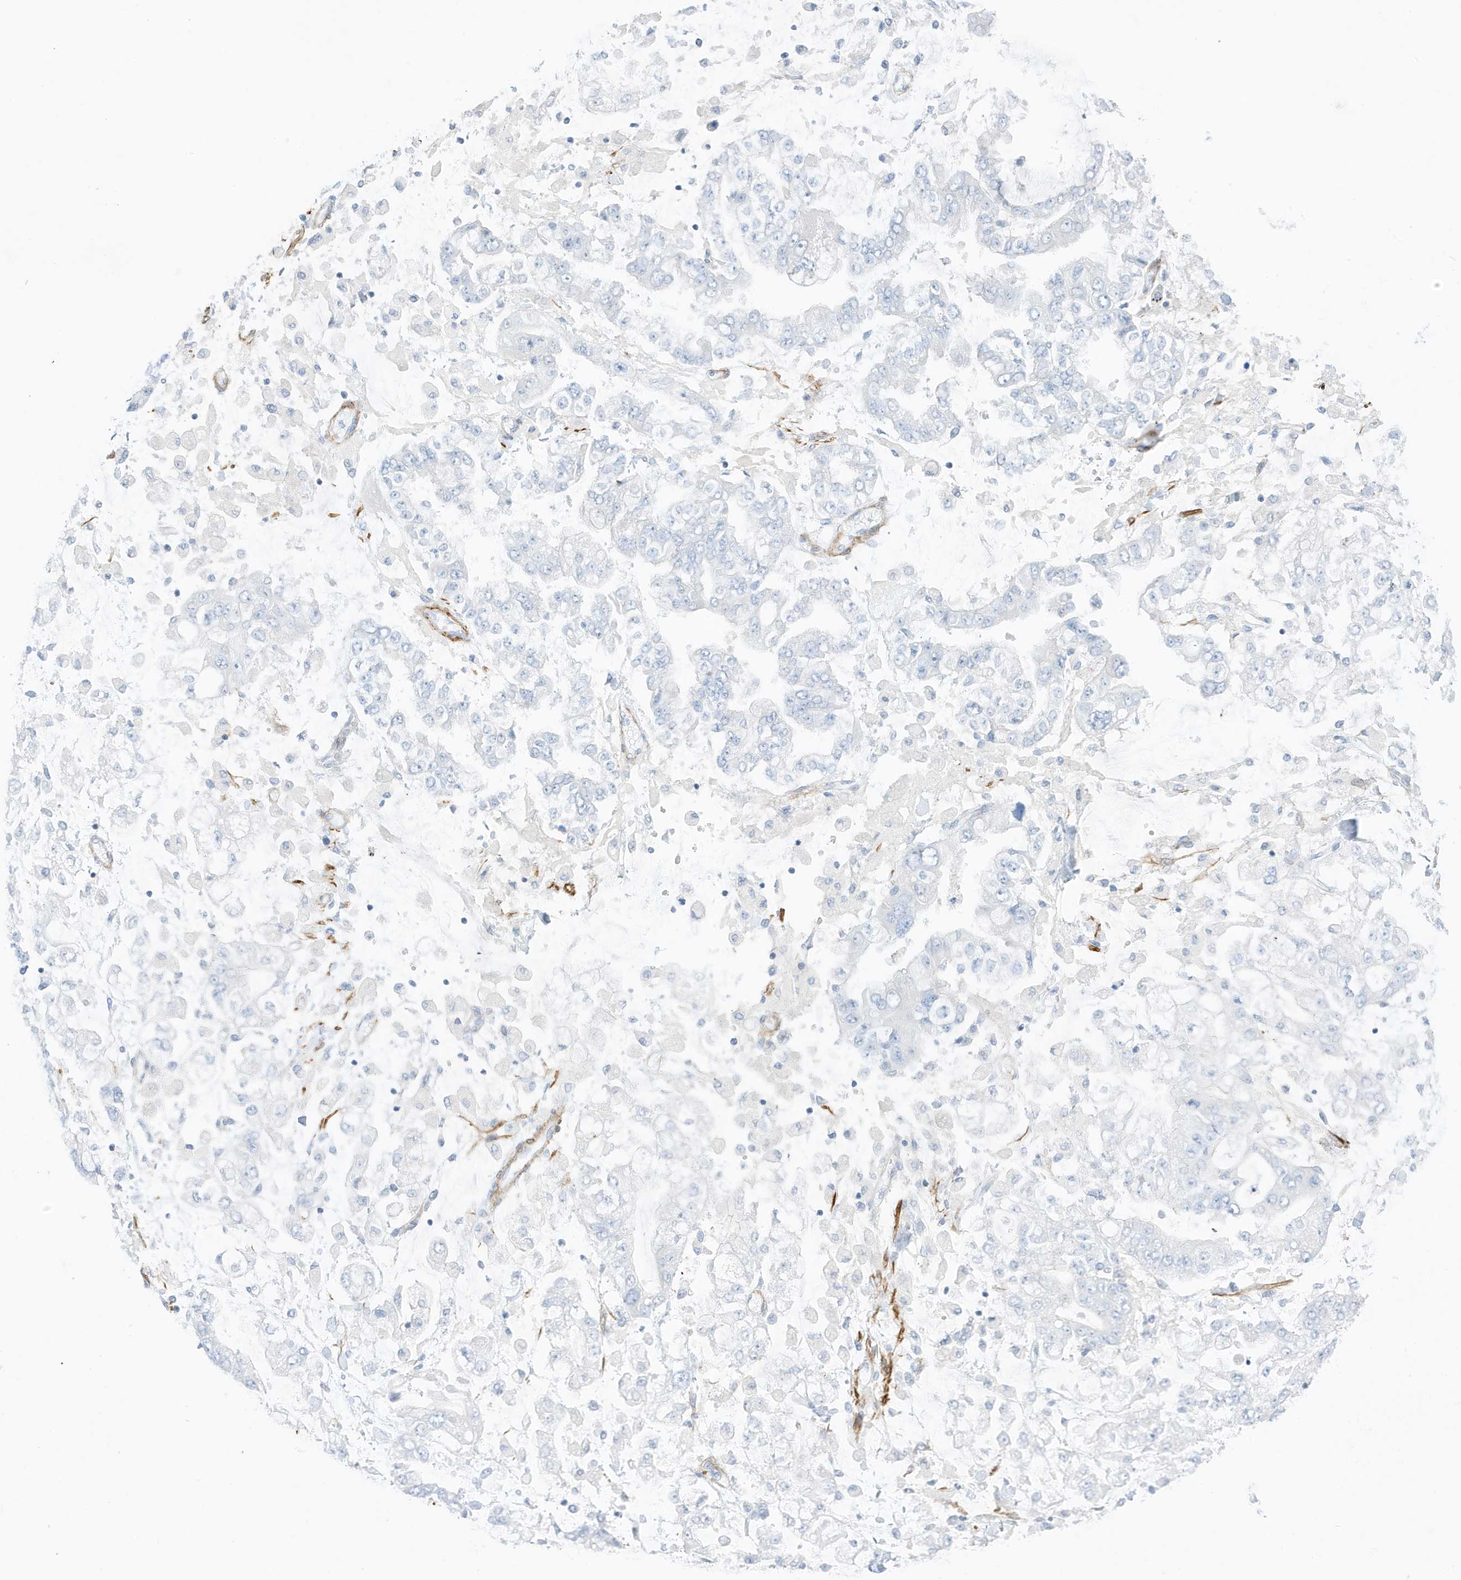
{"staining": {"intensity": "negative", "quantity": "none", "location": "none"}, "tissue": "stomach cancer", "cell_type": "Tumor cells", "image_type": "cancer", "snomed": [{"axis": "morphology", "description": "Normal tissue, NOS"}, {"axis": "morphology", "description": "Adenocarcinoma, NOS"}, {"axis": "topography", "description": "Stomach, upper"}, {"axis": "topography", "description": "Stomach"}], "caption": "Tumor cells are negative for brown protein staining in stomach adenocarcinoma.", "gene": "SLC22A13", "patient": {"sex": "male", "age": 76}}